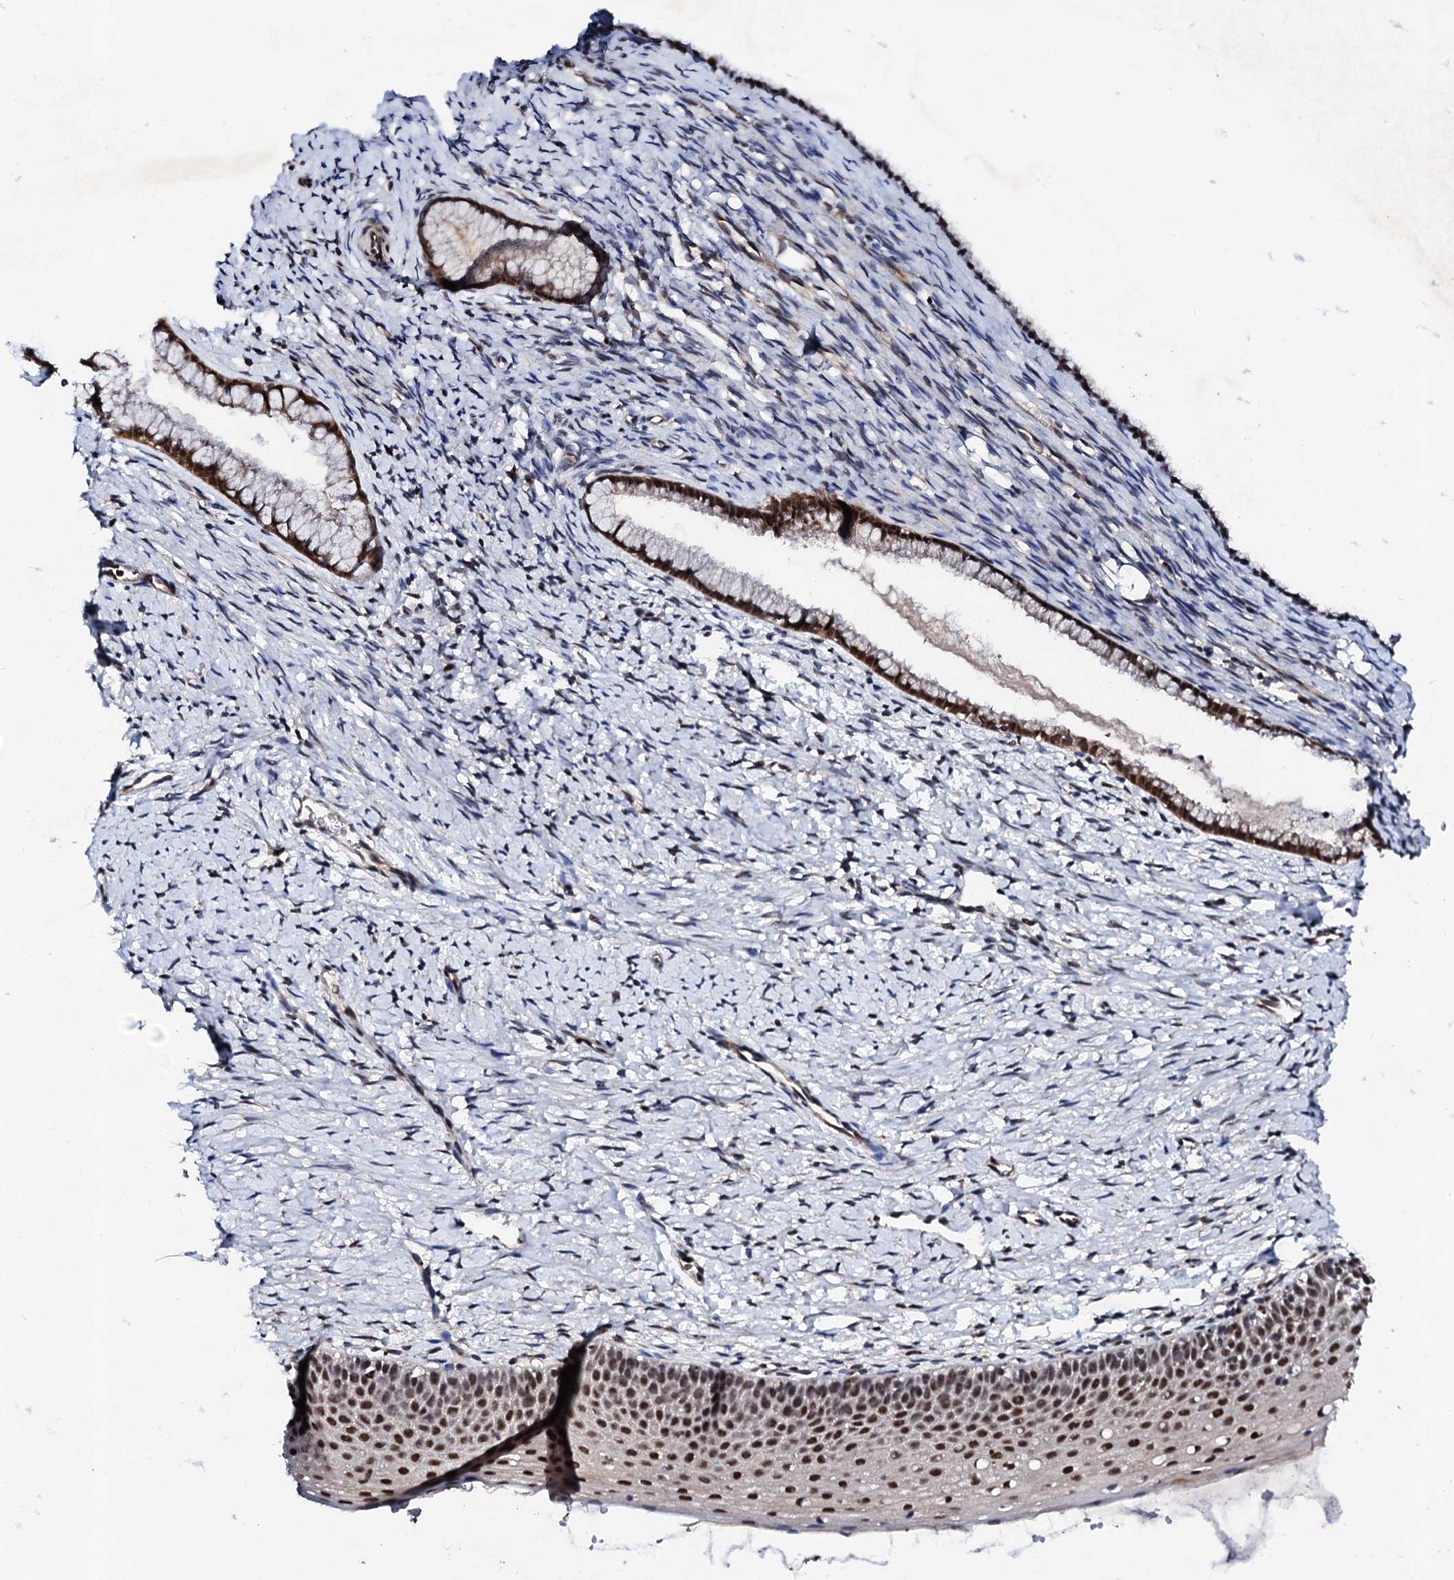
{"staining": {"intensity": "strong", "quantity": ">75%", "location": "cytoplasmic/membranous,nuclear"}, "tissue": "cervix", "cell_type": "Glandular cells", "image_type": "normal", "snomed": [{"axis": "morphology", "description": "Normal tissue, NOS"}, {"axis": "topography", "description": "Cervix"}], "caption": "Immunohistochemical staining of unremarkable cervix exhibits high levels of strong cytoplasmic/membranous,nuclear staining in about >75% of glandular cells.", "gene": "CSTF3", "patient": {"sex": "female", "age": 36}}